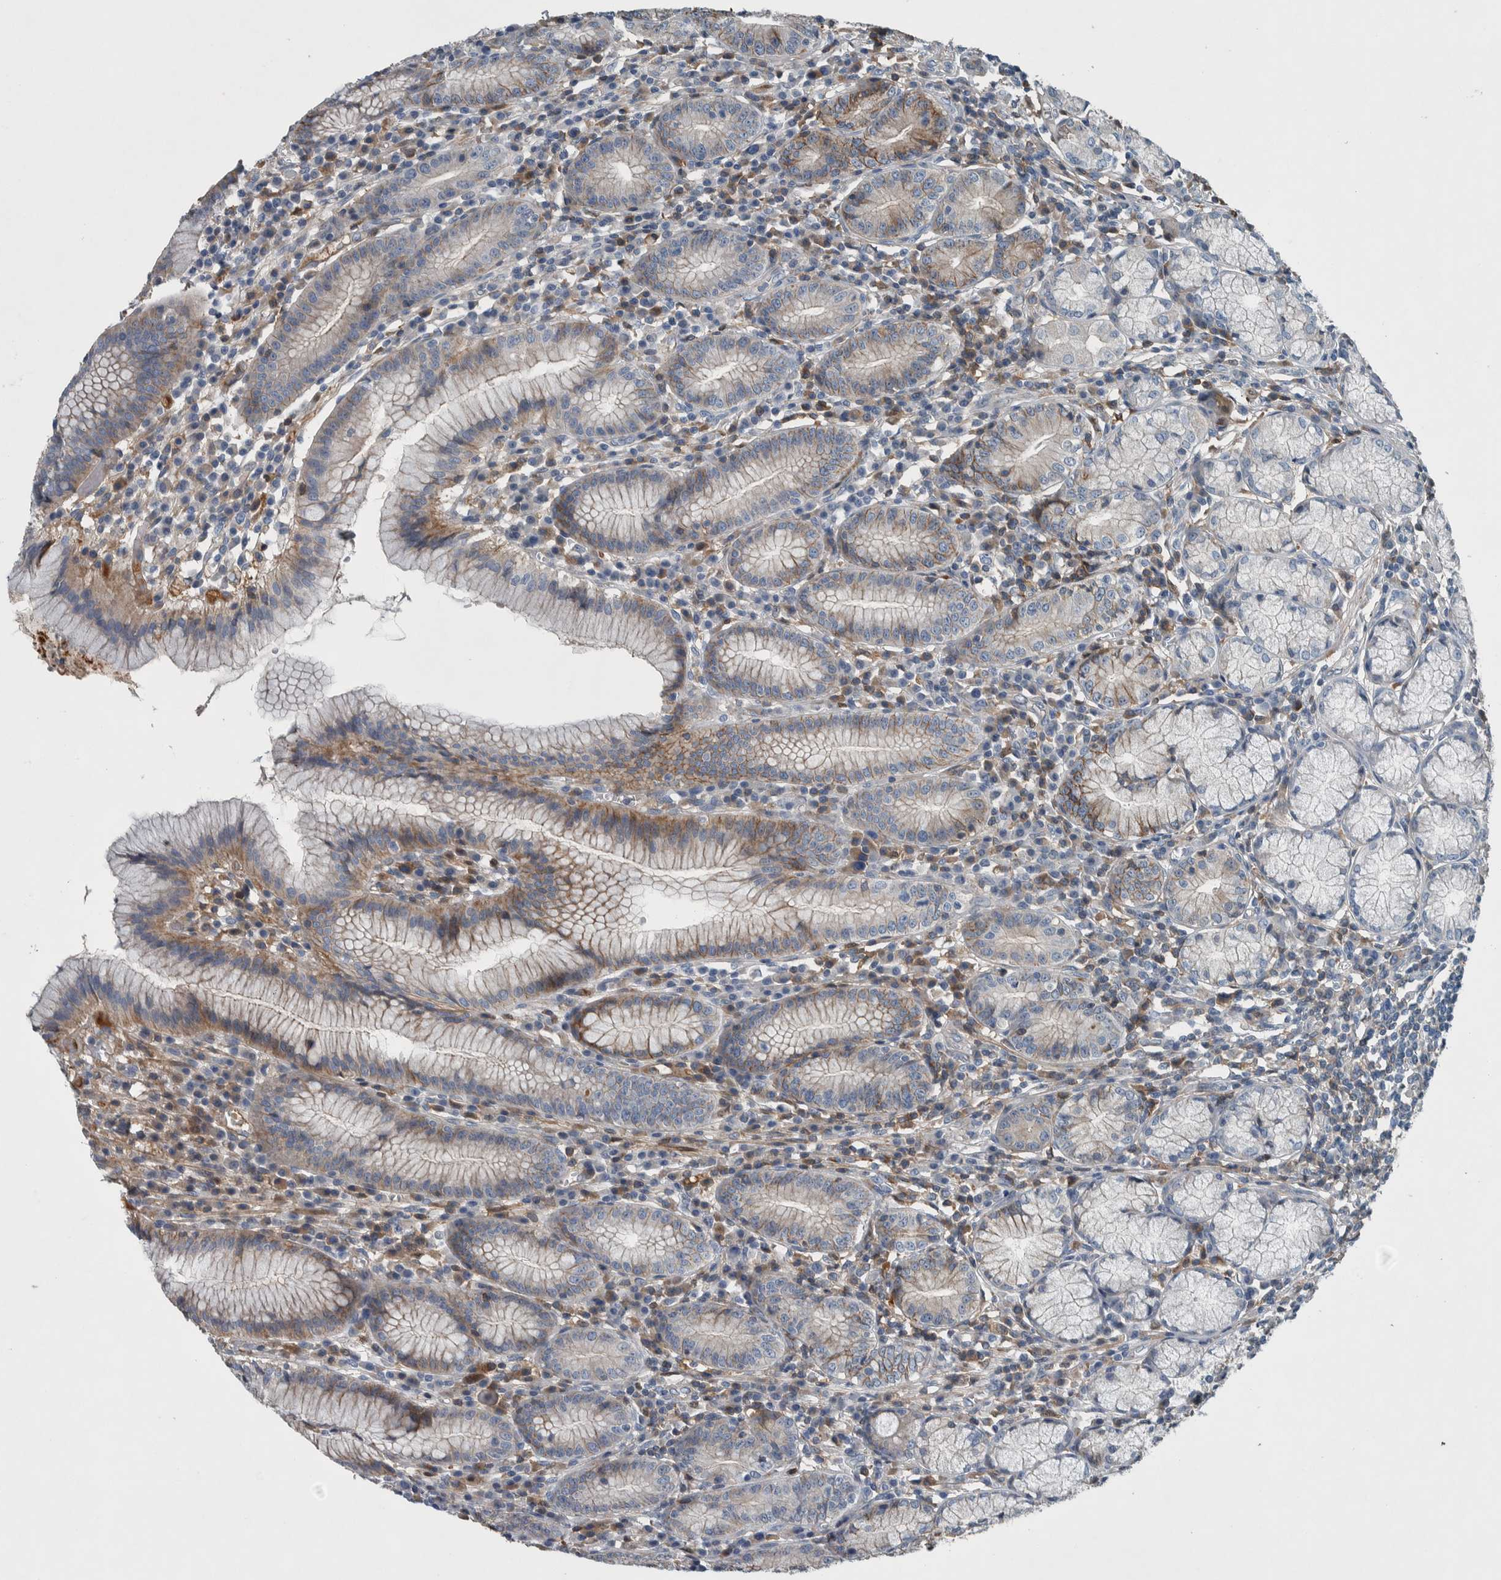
{"staining": {"intensity": "strong", "quantity": "<25%", "location": "cytoplasmic/membranous"}, "tissue": "stomach", "cell_type": "Glandular cells", "image_type": "normal", "snomed": [{"axis": "morphology", "description": "Normal tissue, NOS"}, {"axis": "topography", "description": "Stomach"}], "caption": "The immunohistochemical stain labels strong cytoplasmic/membranous staining in glandular cells of normal stomach. The staining was performed using DAB, with brown indicating positive protein expression. Nuclei are stained blue with hematoxylin.", "gene": "SERPINC1", "patient": {"sex": "male", "age": 55}}